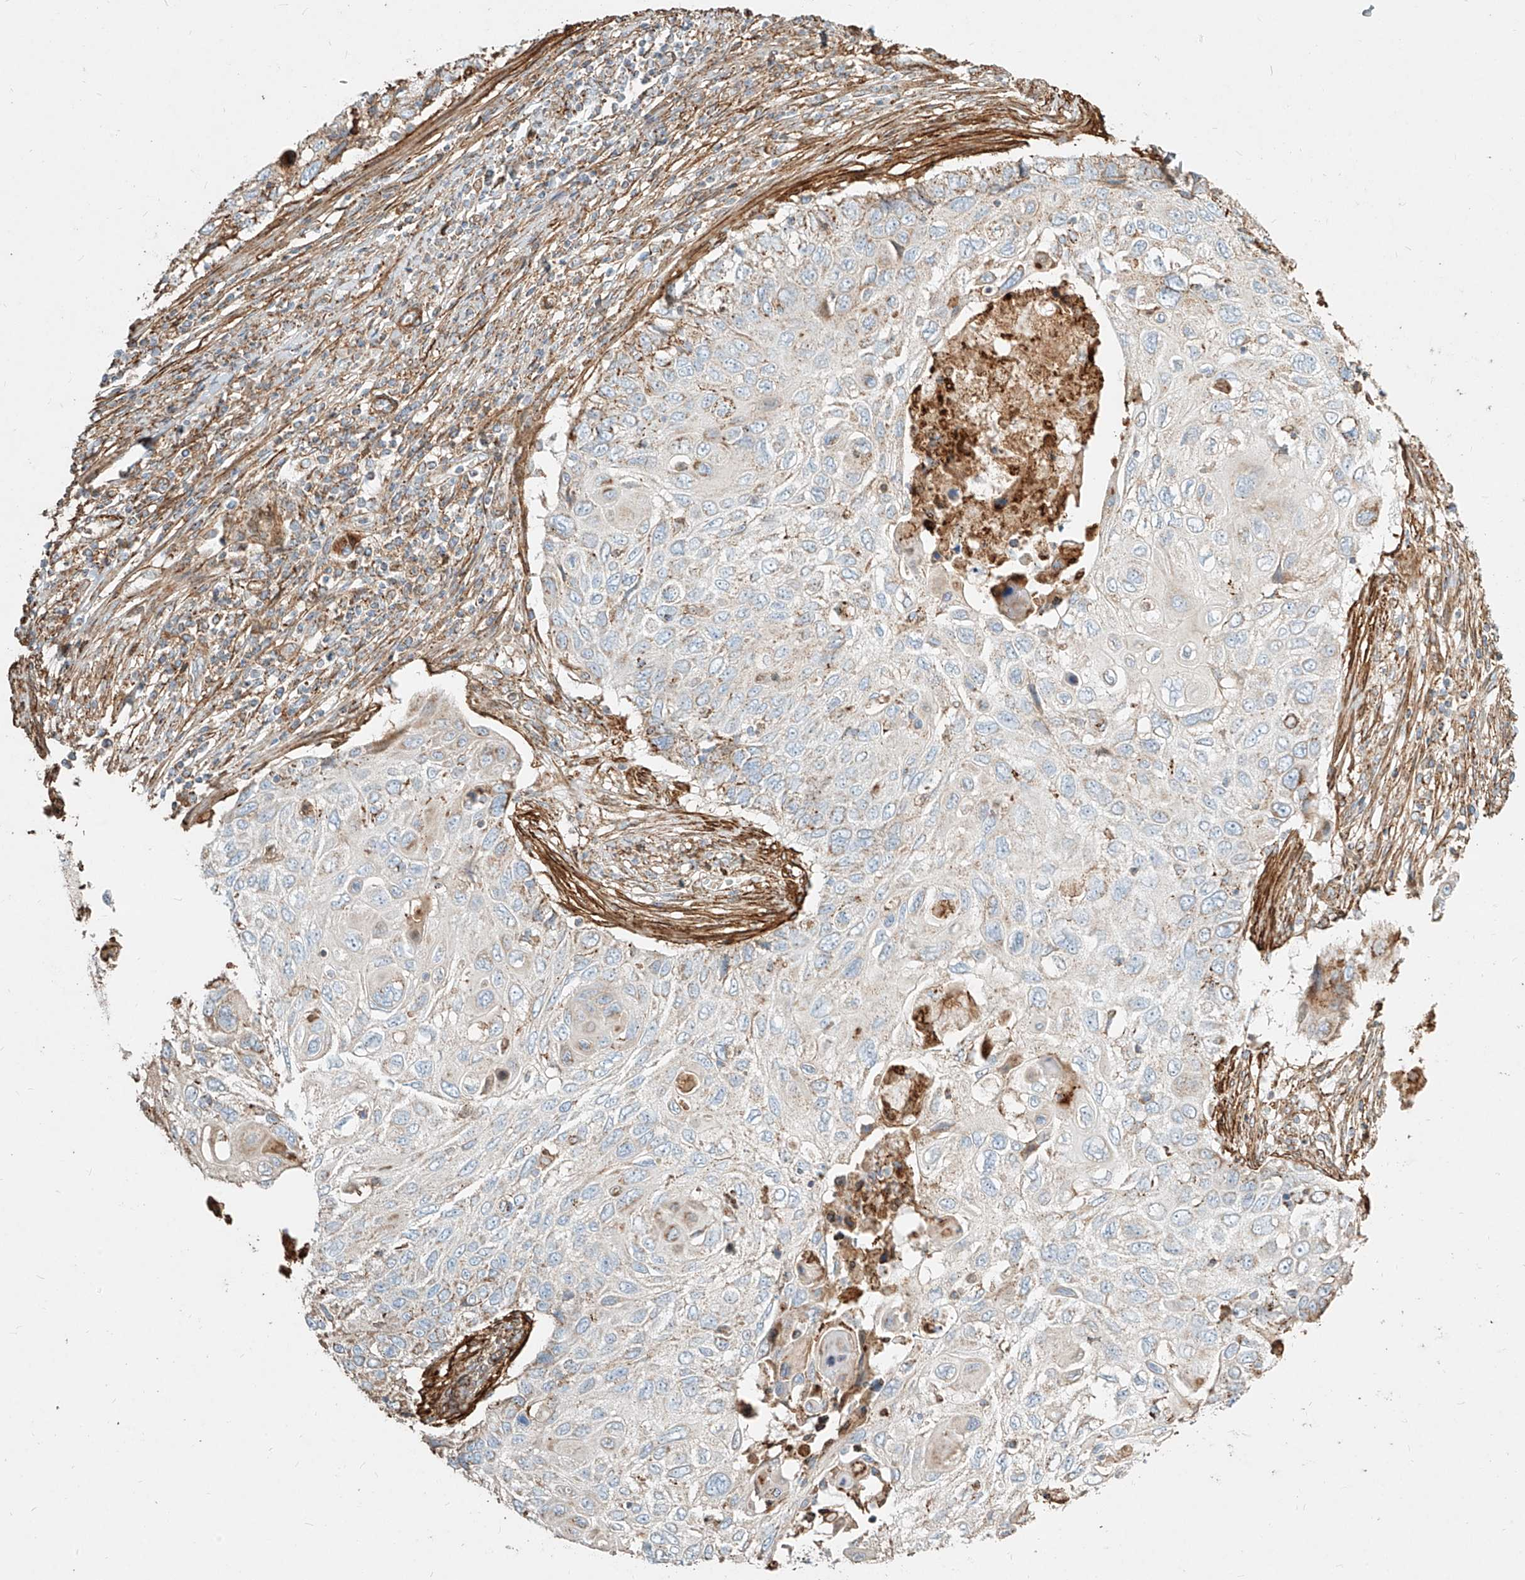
{"staining": {"intensity": "negative", "quantity": "none", "location": "none"}, "tissue": "cervical cancer", "cell_type": "Tumor cells", "image_type": "cancer", "snomed": [{"axis": "morphology", "description": "Squamous cell carcinoma, NOS"}, {"axis": "topography", "description": "Cervix"}], "caption": "Tumor cells show no significant protein positivity in cervical squamous cell carcinoma.", "gene": "MTX2", "patient": {"sex": "female", "age": 70}}